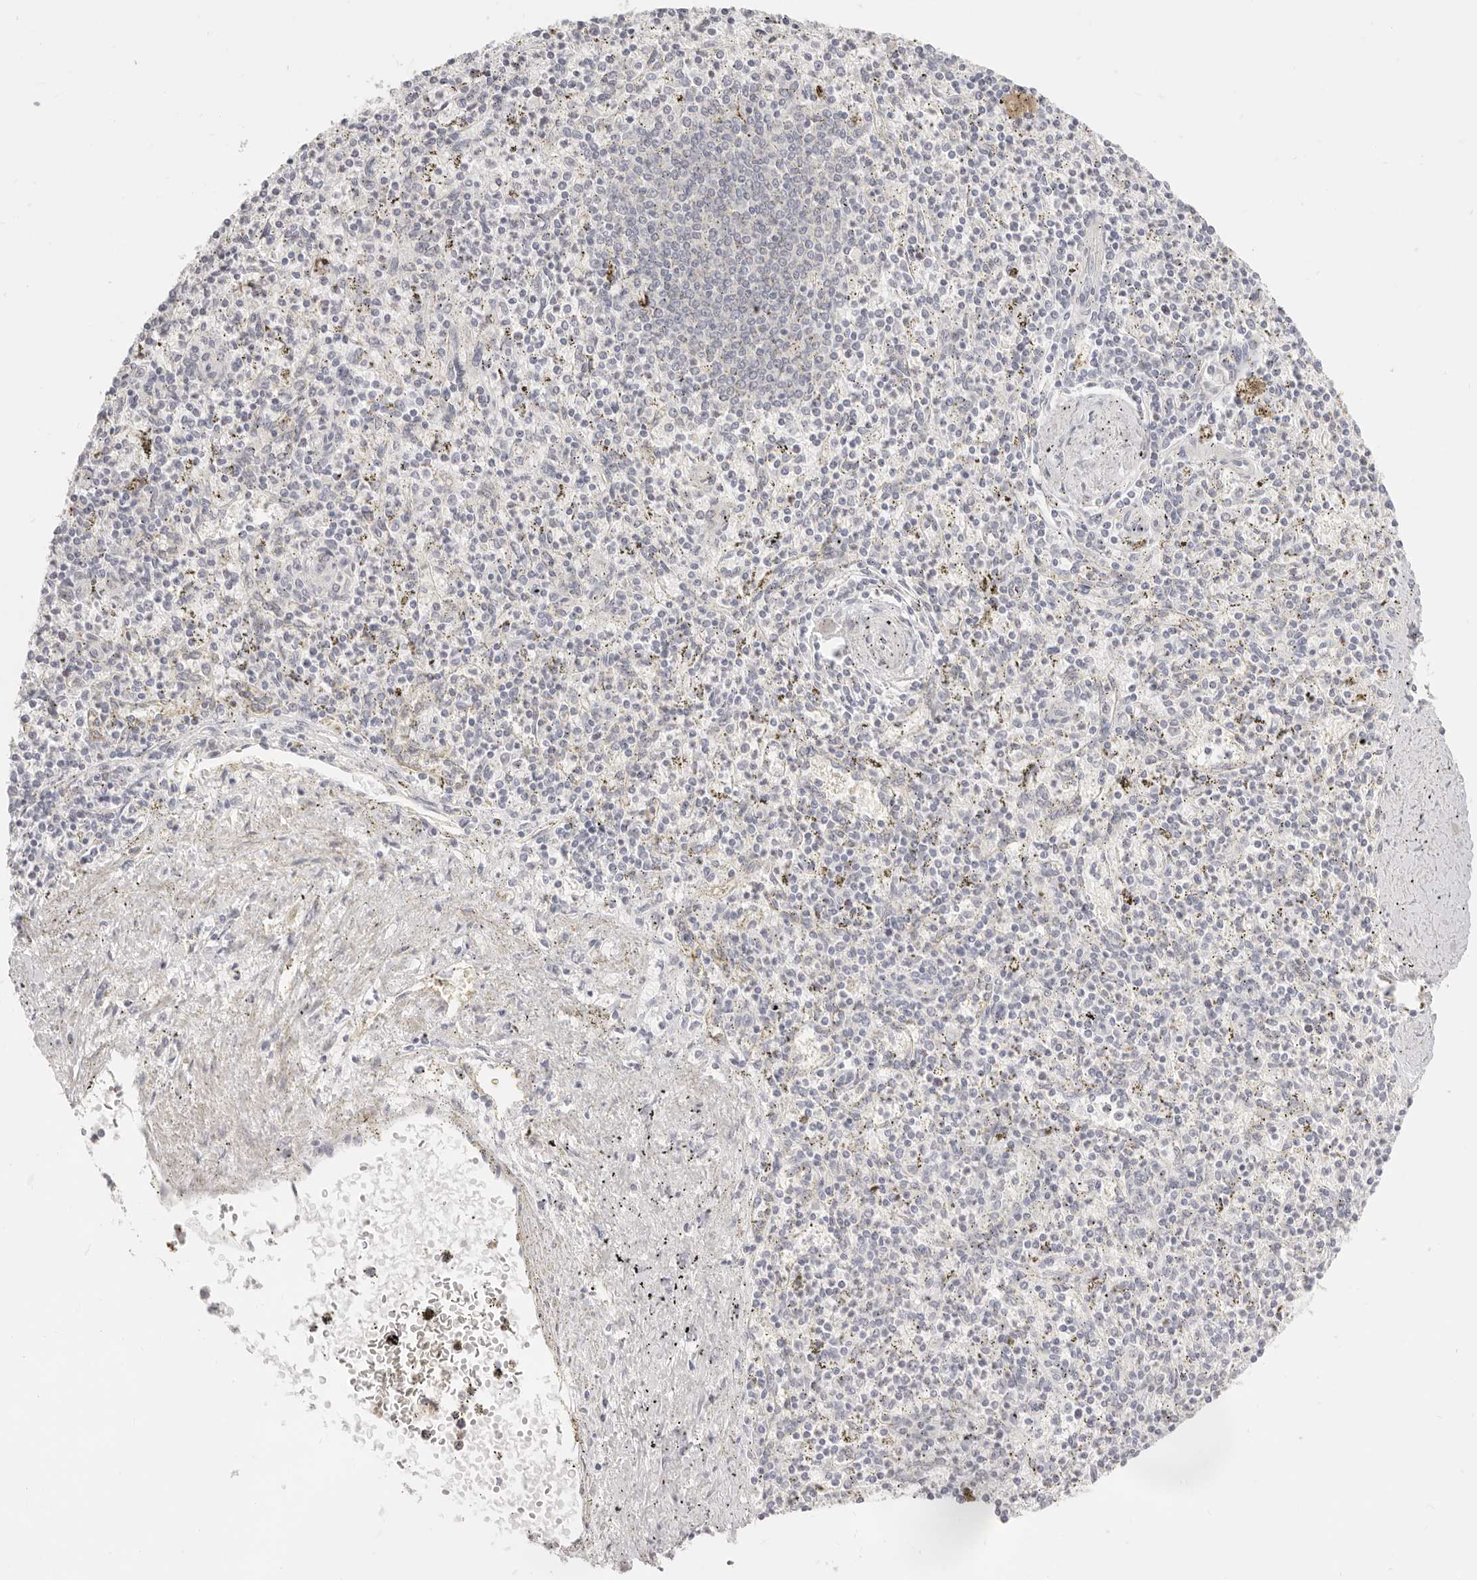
{"staining": {"intensity": "negative", "quantity": "none", "location": "none"}, "tissue": "spleen", "cell_type": "Cells in red pulp", "image_type": "normal", "snomed": [{"axis": "morphology", "description": "Normal tissue, NOS"}, {"axis": "topography", "description": "Spleen"}], "caption": "There is no significant positivity in cells in red pulp of spleen. The staining was performed using DAB (3,3'-diaminobenzidine) to visualize the protein expression in brown, while the nuclei were stained in blue with hematoxylin (Magnification: 20x).", "gene": "EPCAM", "patient": {"sex": "male", "age": 72}}